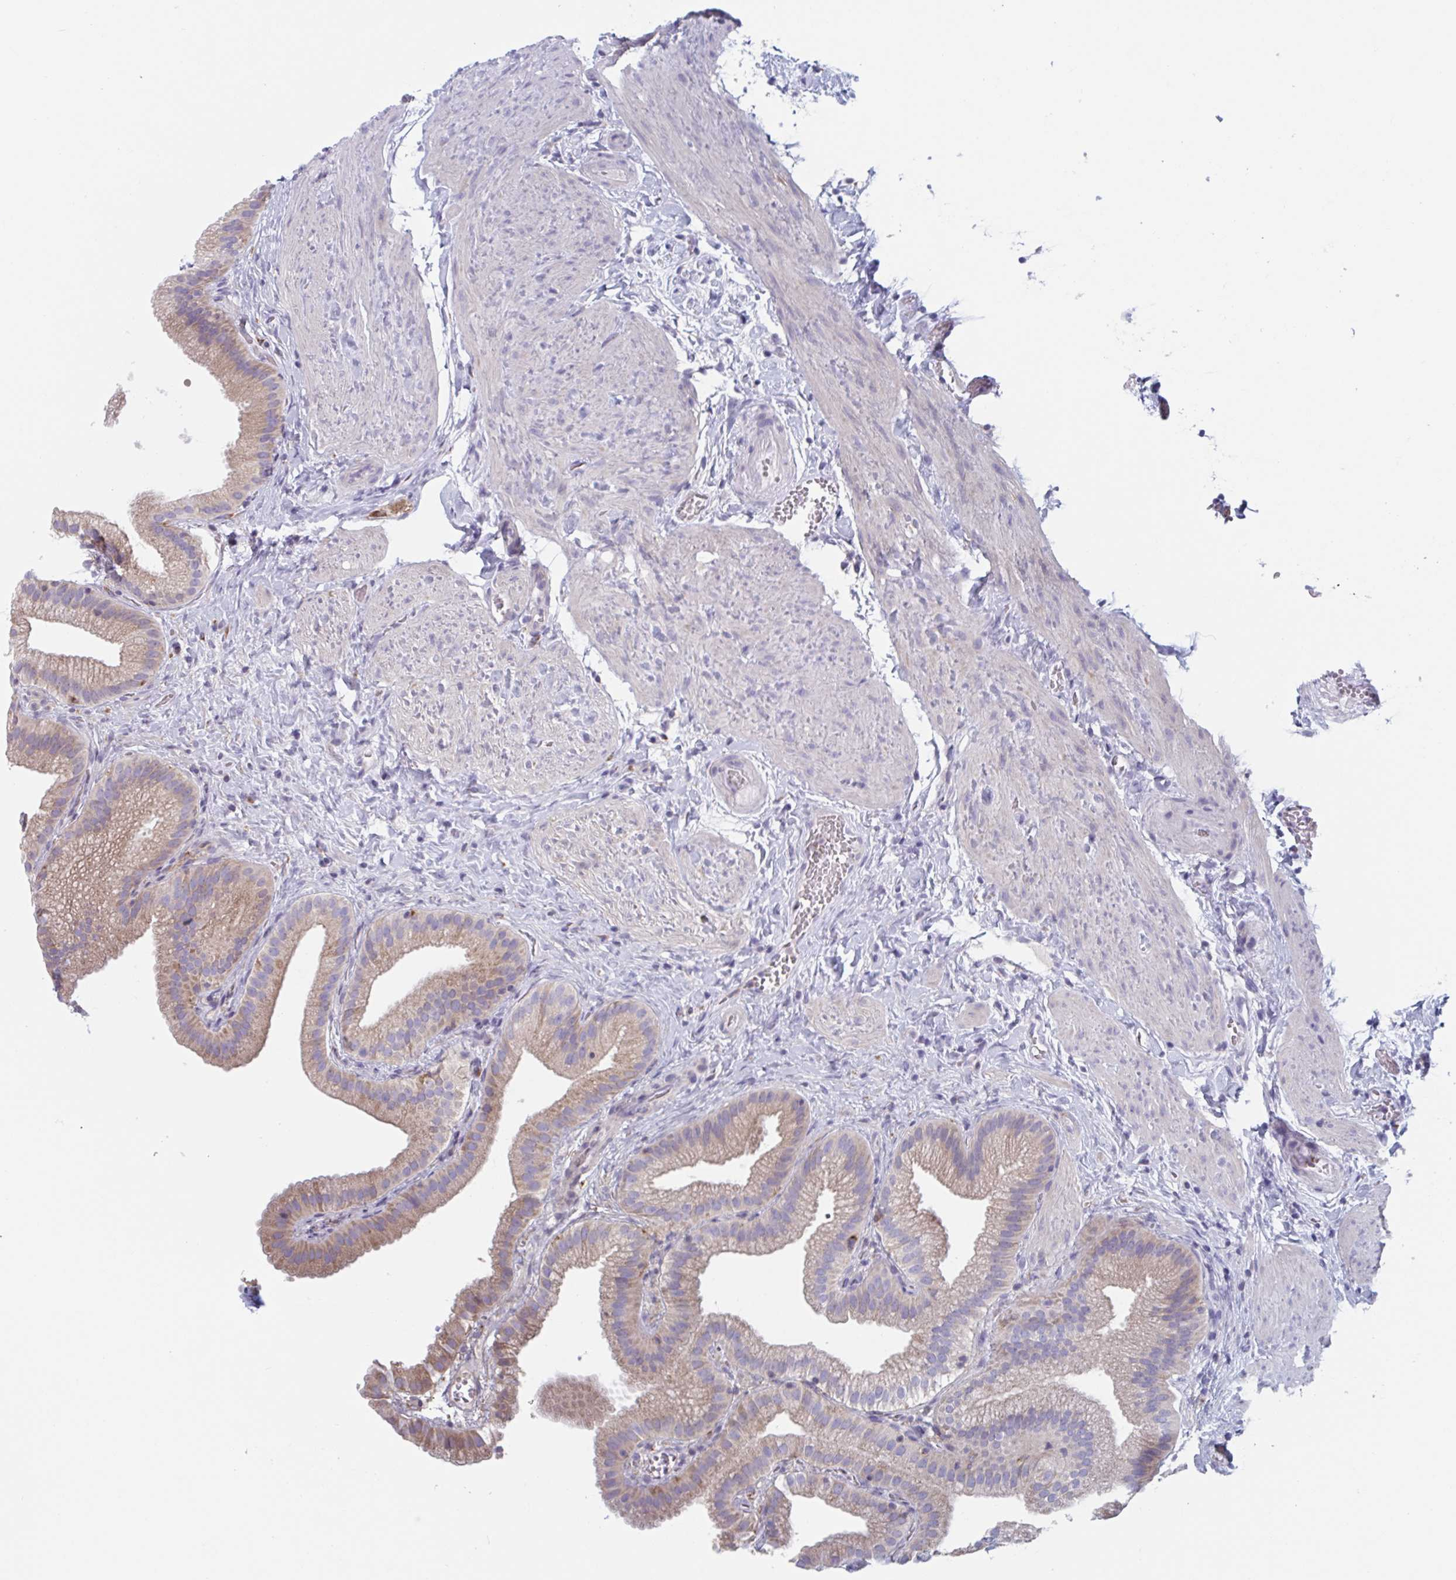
{"staining": {"intensity": "moderate", "quantity": "25%-75%", "location": "cytoplasmic/membranous"}, "tissue": "gallbladder", "cell_type": "Glandular cells", "image_type": "normal", "snomed": [{"axis": "morphology", "description": "Normal tissue, NOS"}, {"axis": "topography", "description": "Gallbladder"}], "caption": "Gallbladder stained with DAB IHC exhibits medium levels of moderate cytoplasmic/membranous staining in approximately 25%-75% of glandular cells. (brown staining indicates protein expression, while blue staining denotes nuclei).", "gene": "NIPSNAP1", "patient": {"sex": "female", "age": 63}}